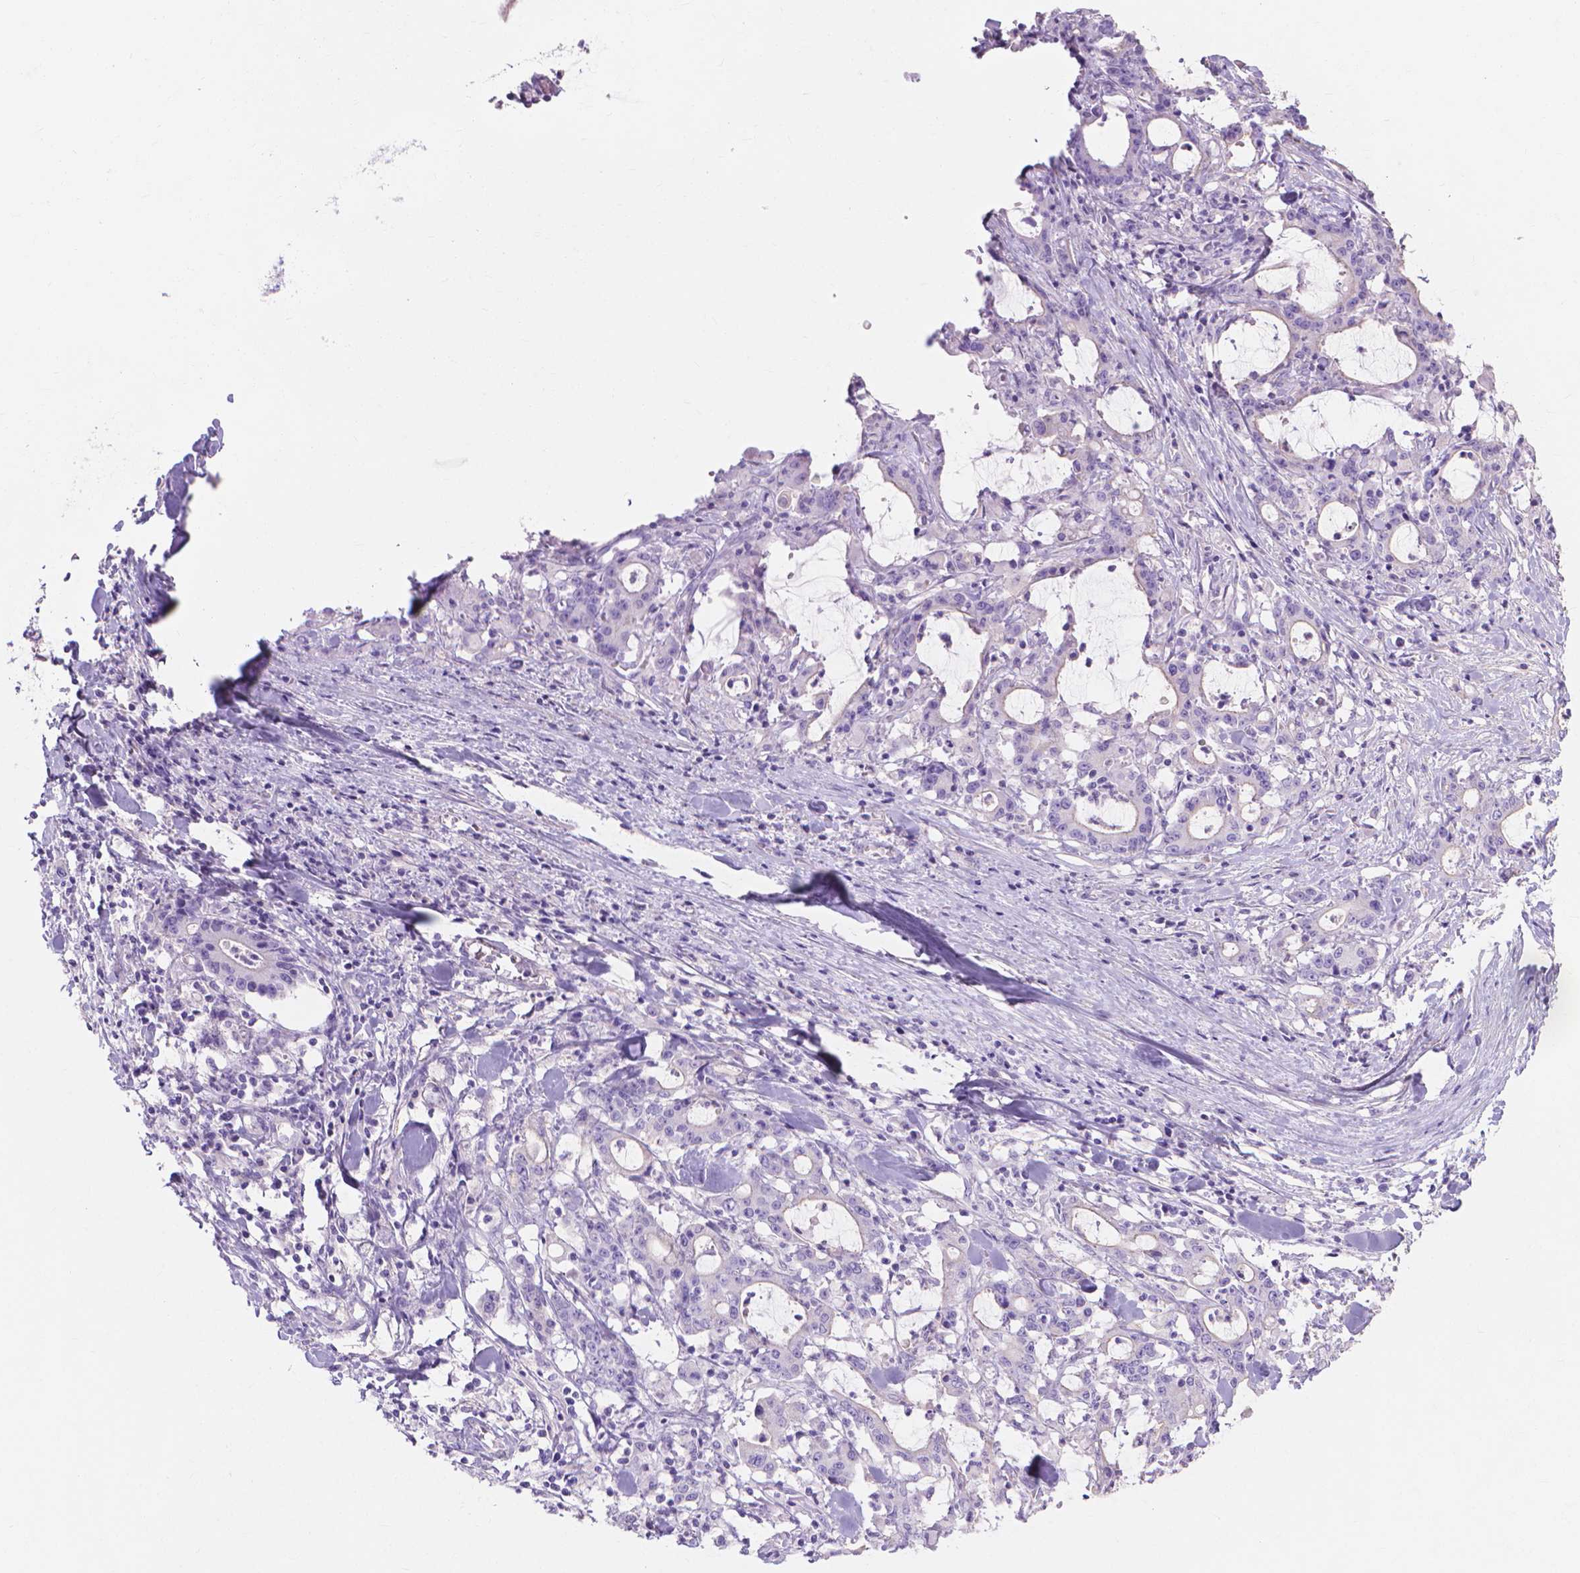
{"staining": {"intensity": "negative", "quantity": "none", "location": "none"}, "tissue": "stomach cancer", "cell_type": "Tumor cells", "image_type": "cancer", "snomed": [{"axis": "morphology", "description": "Adenocarcinoma, NOS"}, {"axis": "topography", "description": "Stomach, upper"}], "caption": "An immunohistochemistry photomicrograph of stomach cancer is shown. There is no staining in tumor cells of stomach cancer.", "gene": "MBLAC1", "patient": {"sex": "male", "age": 68}}